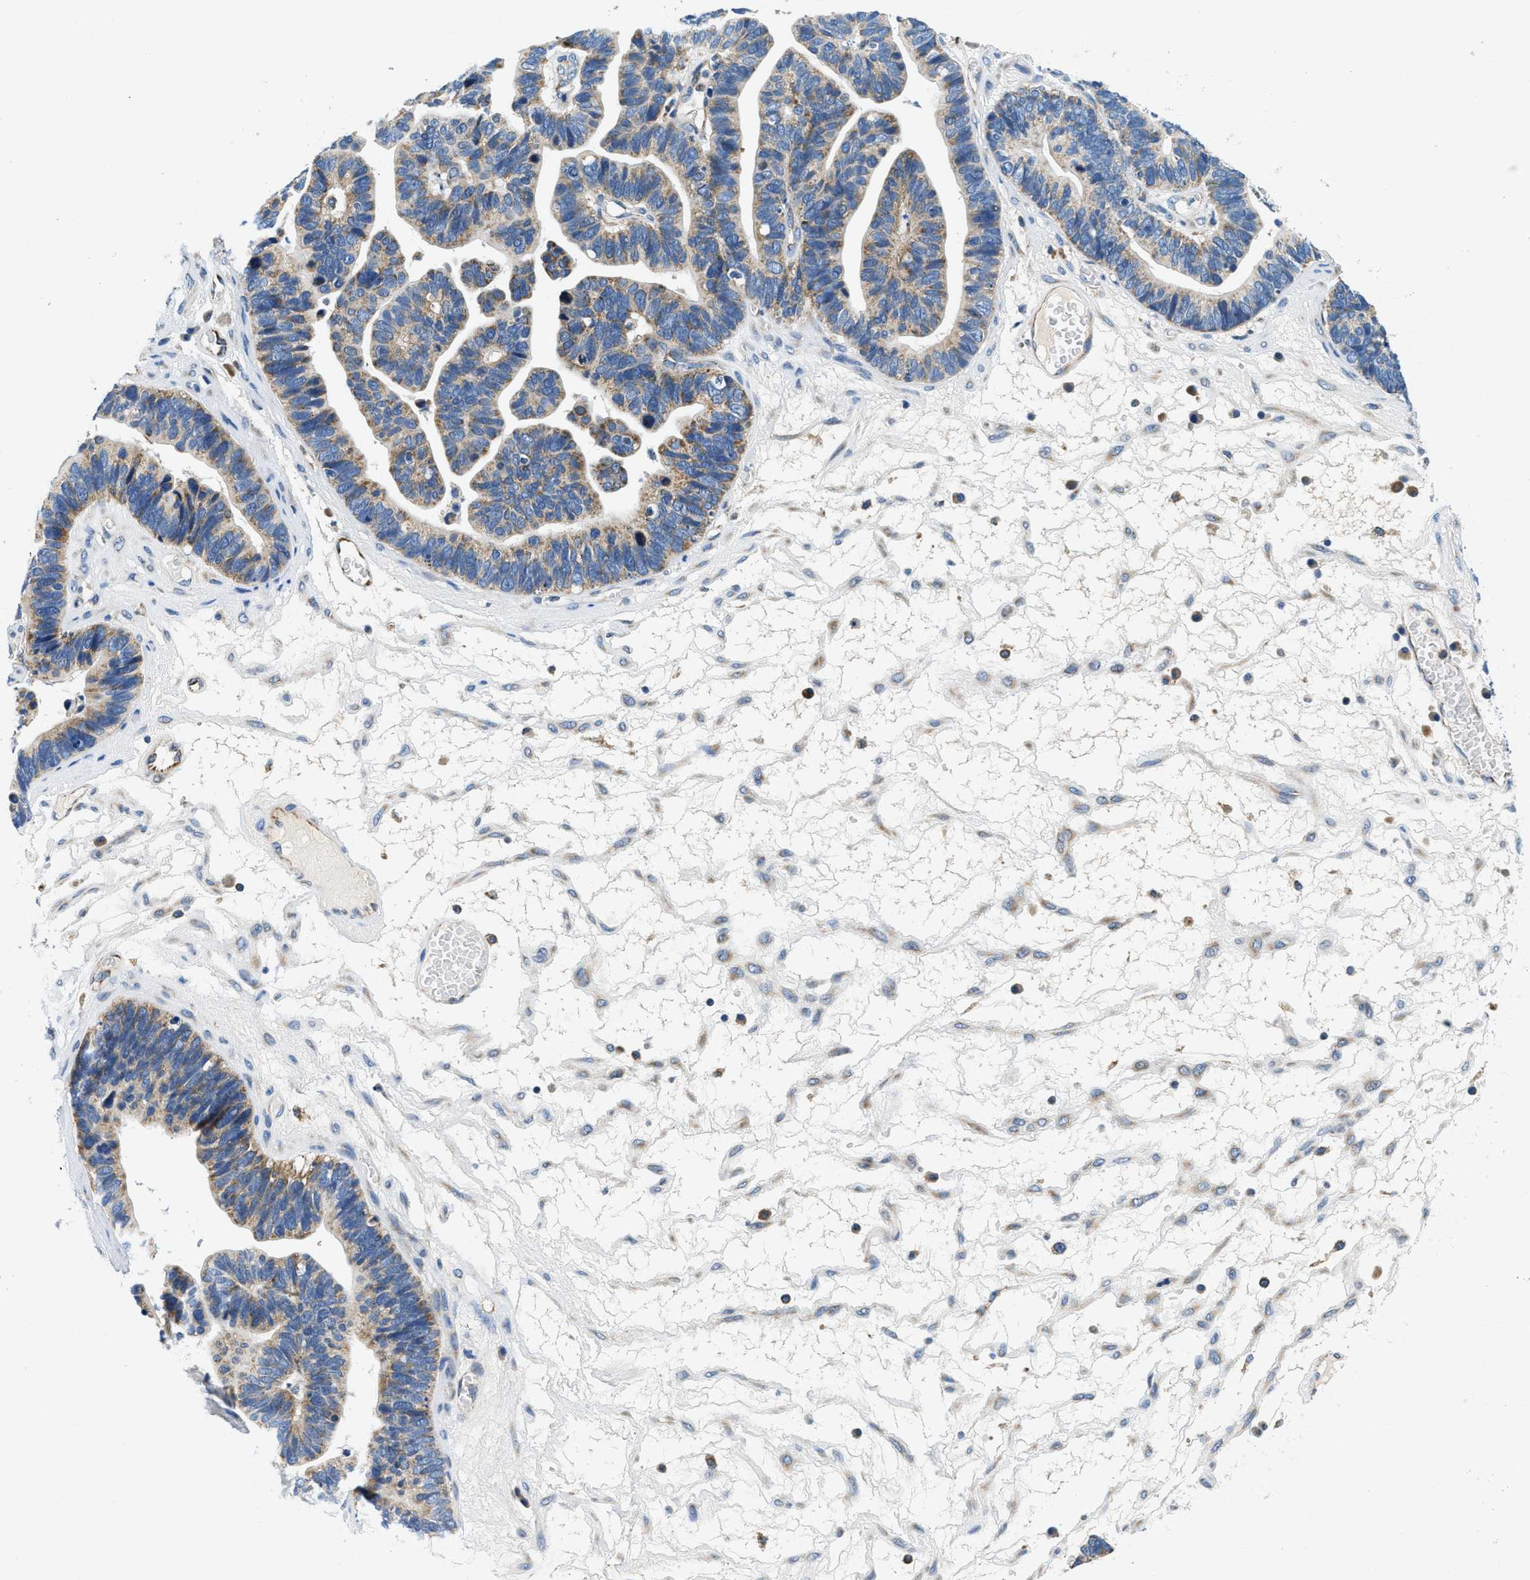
{"staining": {"intensity": "weak", "quantity": ">75%", "location": "cytoplasmic/membranous"}, "tissue": "ovarian cancer", "cell_type": "Tumor cells", "image_type": "cancer", "snomed": [{"axis": "morphology", "description": "Cystadenocarcinoma, serous, NOS"}, {"axis": "topography", "description": "Ovary"}], "caption": "A low amount of weak cytoplasmic/membranous expression is identified in about >75% of tumor cells in ovarian serous cystadenocarcinoma tissue.", "gene": "SAMD4B", "patient": {"sex": "female", "age": 56}}